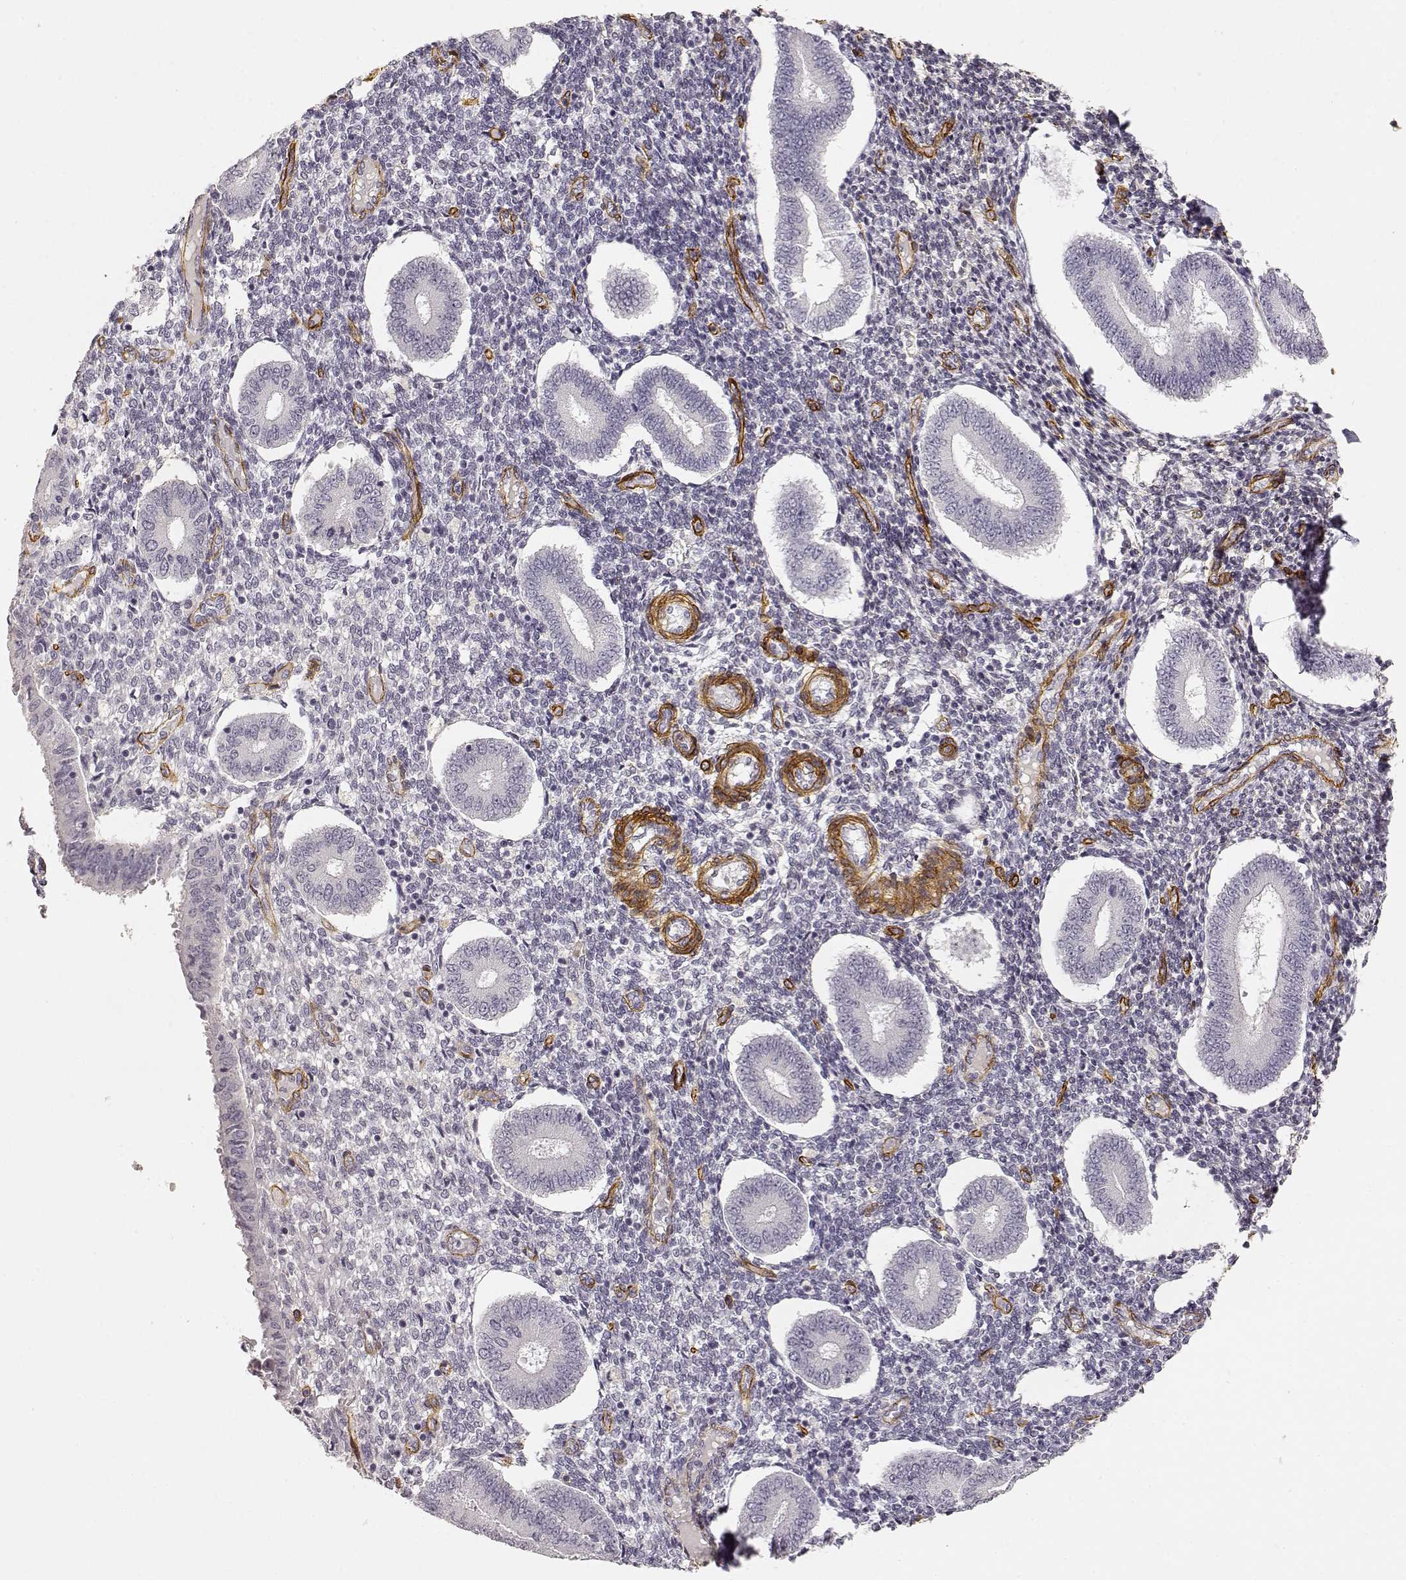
{"staining": {"intensity": "negative", "quantity": "none", "location": "none"}, "tissue": "endometrium", "cell_type": "Cells in endometrial stroma", "image_type": "normal", "snomed": [{"axis": "morphology", "description": "Normal tissue, NOS"}, {"axis": "topography", "description": "Endometrium"}], "caption": "Benign endometrium was stained to show a protein in brown. There is no significant positivity in cells in endometrial stroma.", "gene": "LAMA4", "patient": {"sex": "female", "age": 40}}